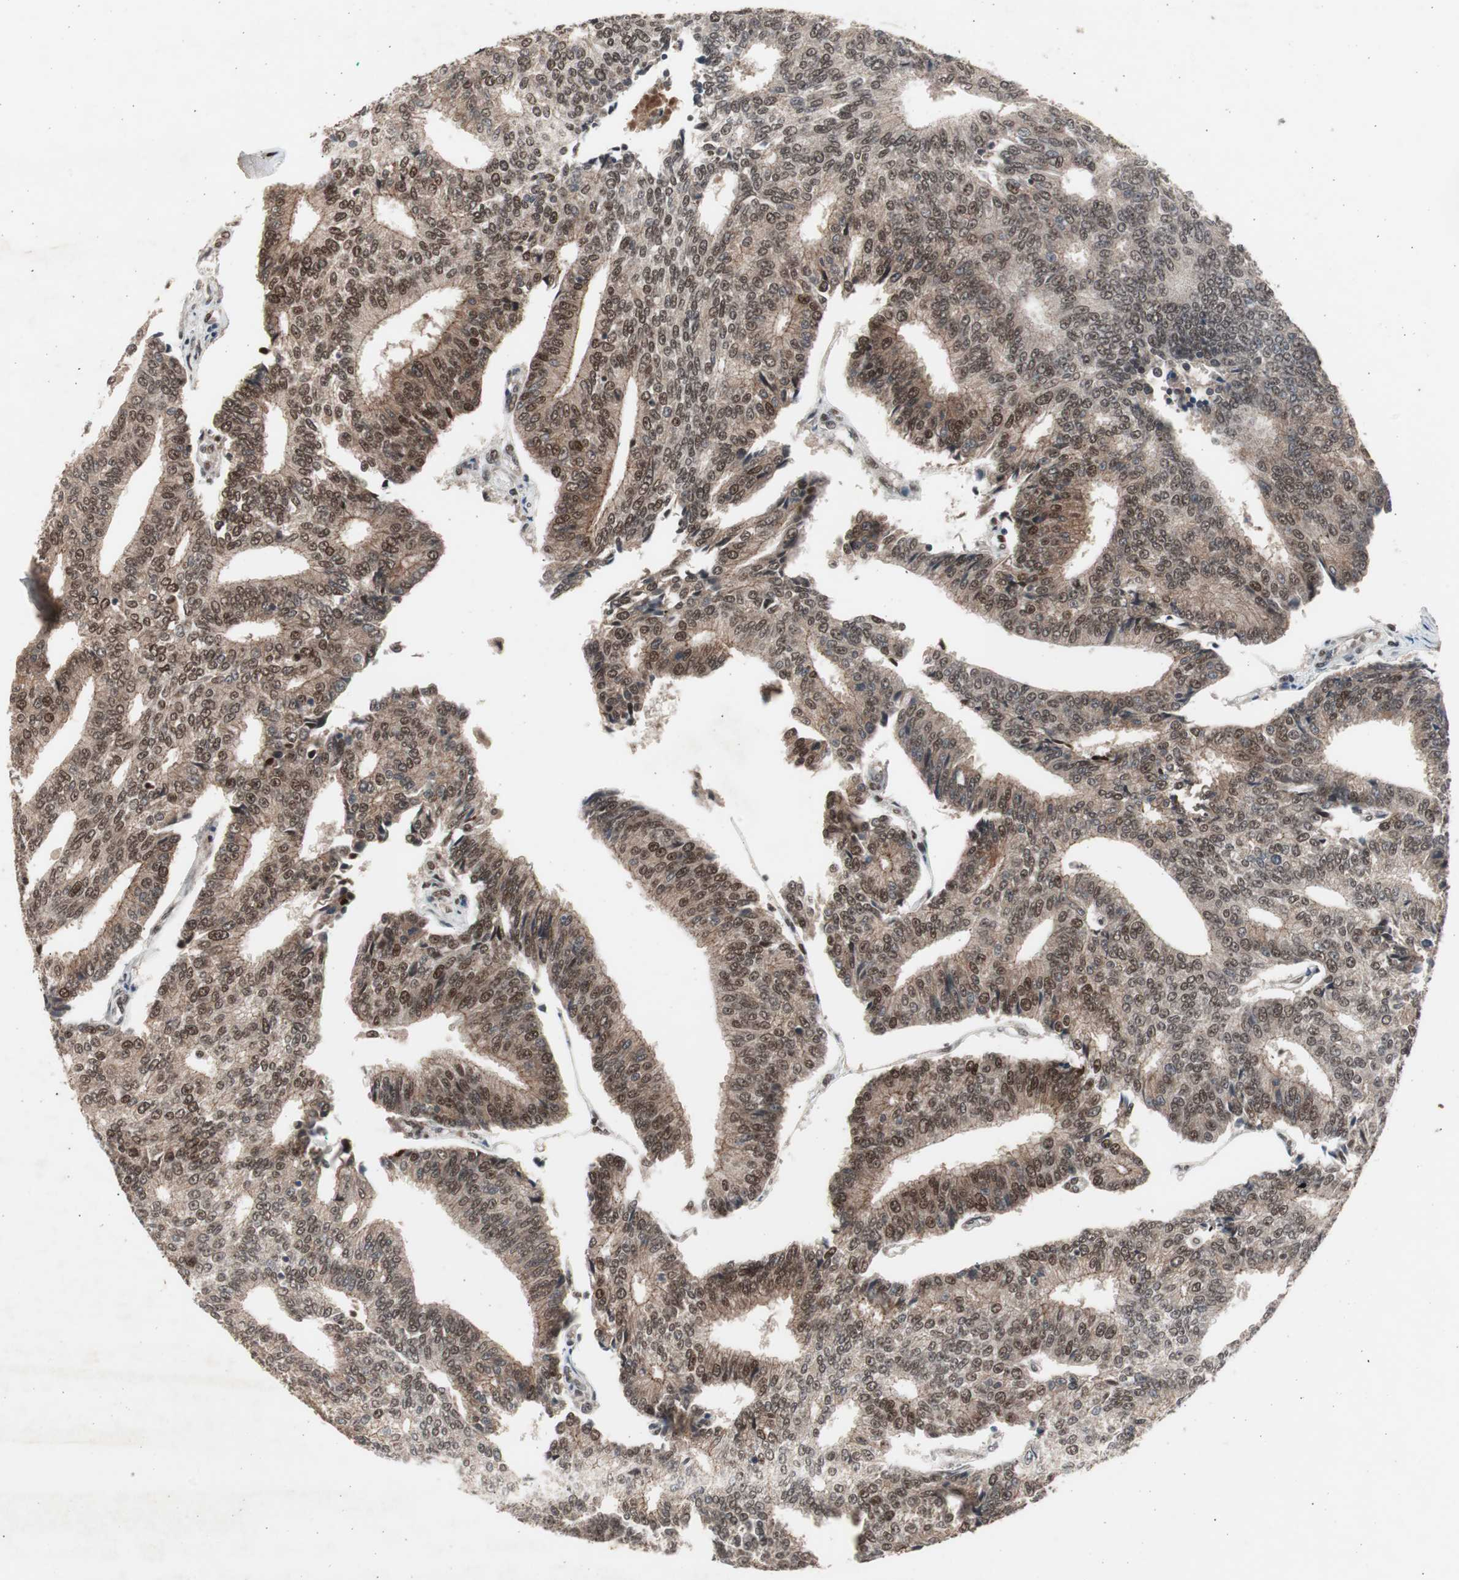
{"staining": {"intensity": "strong", "quantity": ">75%", "location": "cytoplasmic/membranous,nuclear"}, "tissue": "prostate cancer", "cell_type": "Tumor cells", "image_type": "cancer", "snomed": [{"axis": "morphology", "description": "Adenocarcinoma, High grade"}, {"axis": "topography", "description": "Prostate"}], "caption": "Human prostate cancer (high-grade adenocarcinoma) stained for a protein (brown) displays strong cytoplasmic/membranous and nuclear positive expression in approximately >75% of tumor cells.", "gene": "RPA1", "patient": {"sex": "male", "age": 55}}